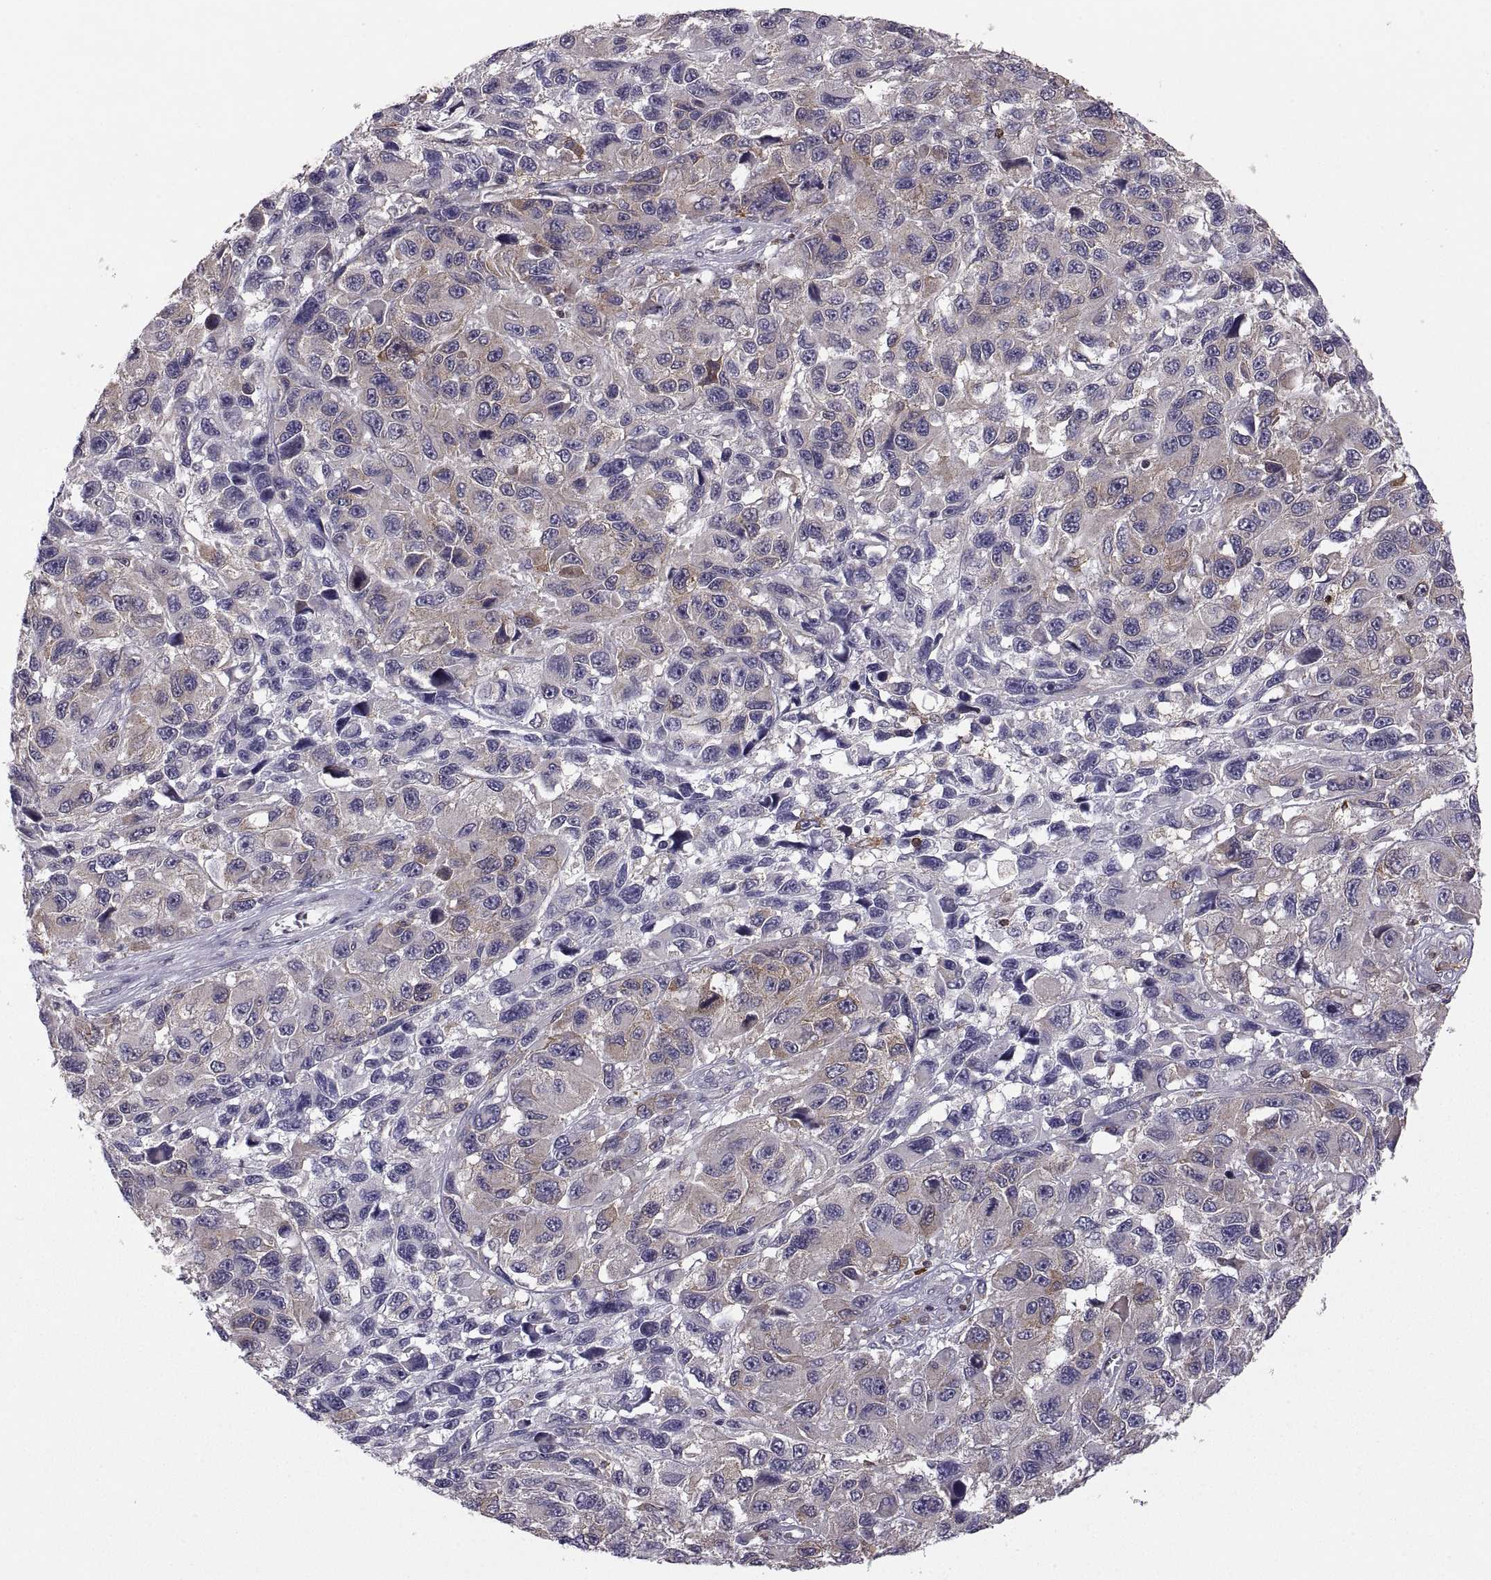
{"staining": {"intensity": "weak", "quantity": "25%-75%", "location": "cytoplasmic/membranous"}, "tissue": "melanoma", "cell_type": "Tumor cells", "image_type": "cancer", "snomed": [{"axis": "morphology", "description": "Malignant melanoma, NOS"}, {"axis": "topography", "description": "Skin"}], "caption": "IHC staining of melanoma, which reveals low levels of weak cytoplasmic/membranous positivity in approximately 25%-75% of tumor cells indicating weak cytoplasmic/membranous protein positivity. The staining was performed using DAB (3,3'-diaminobenzidine) (brown) for protein detection and nuclei were counterstained in hematoxylin (blue).", "gene": "EZR", "patient": {"sex": "male", "age": 53}}